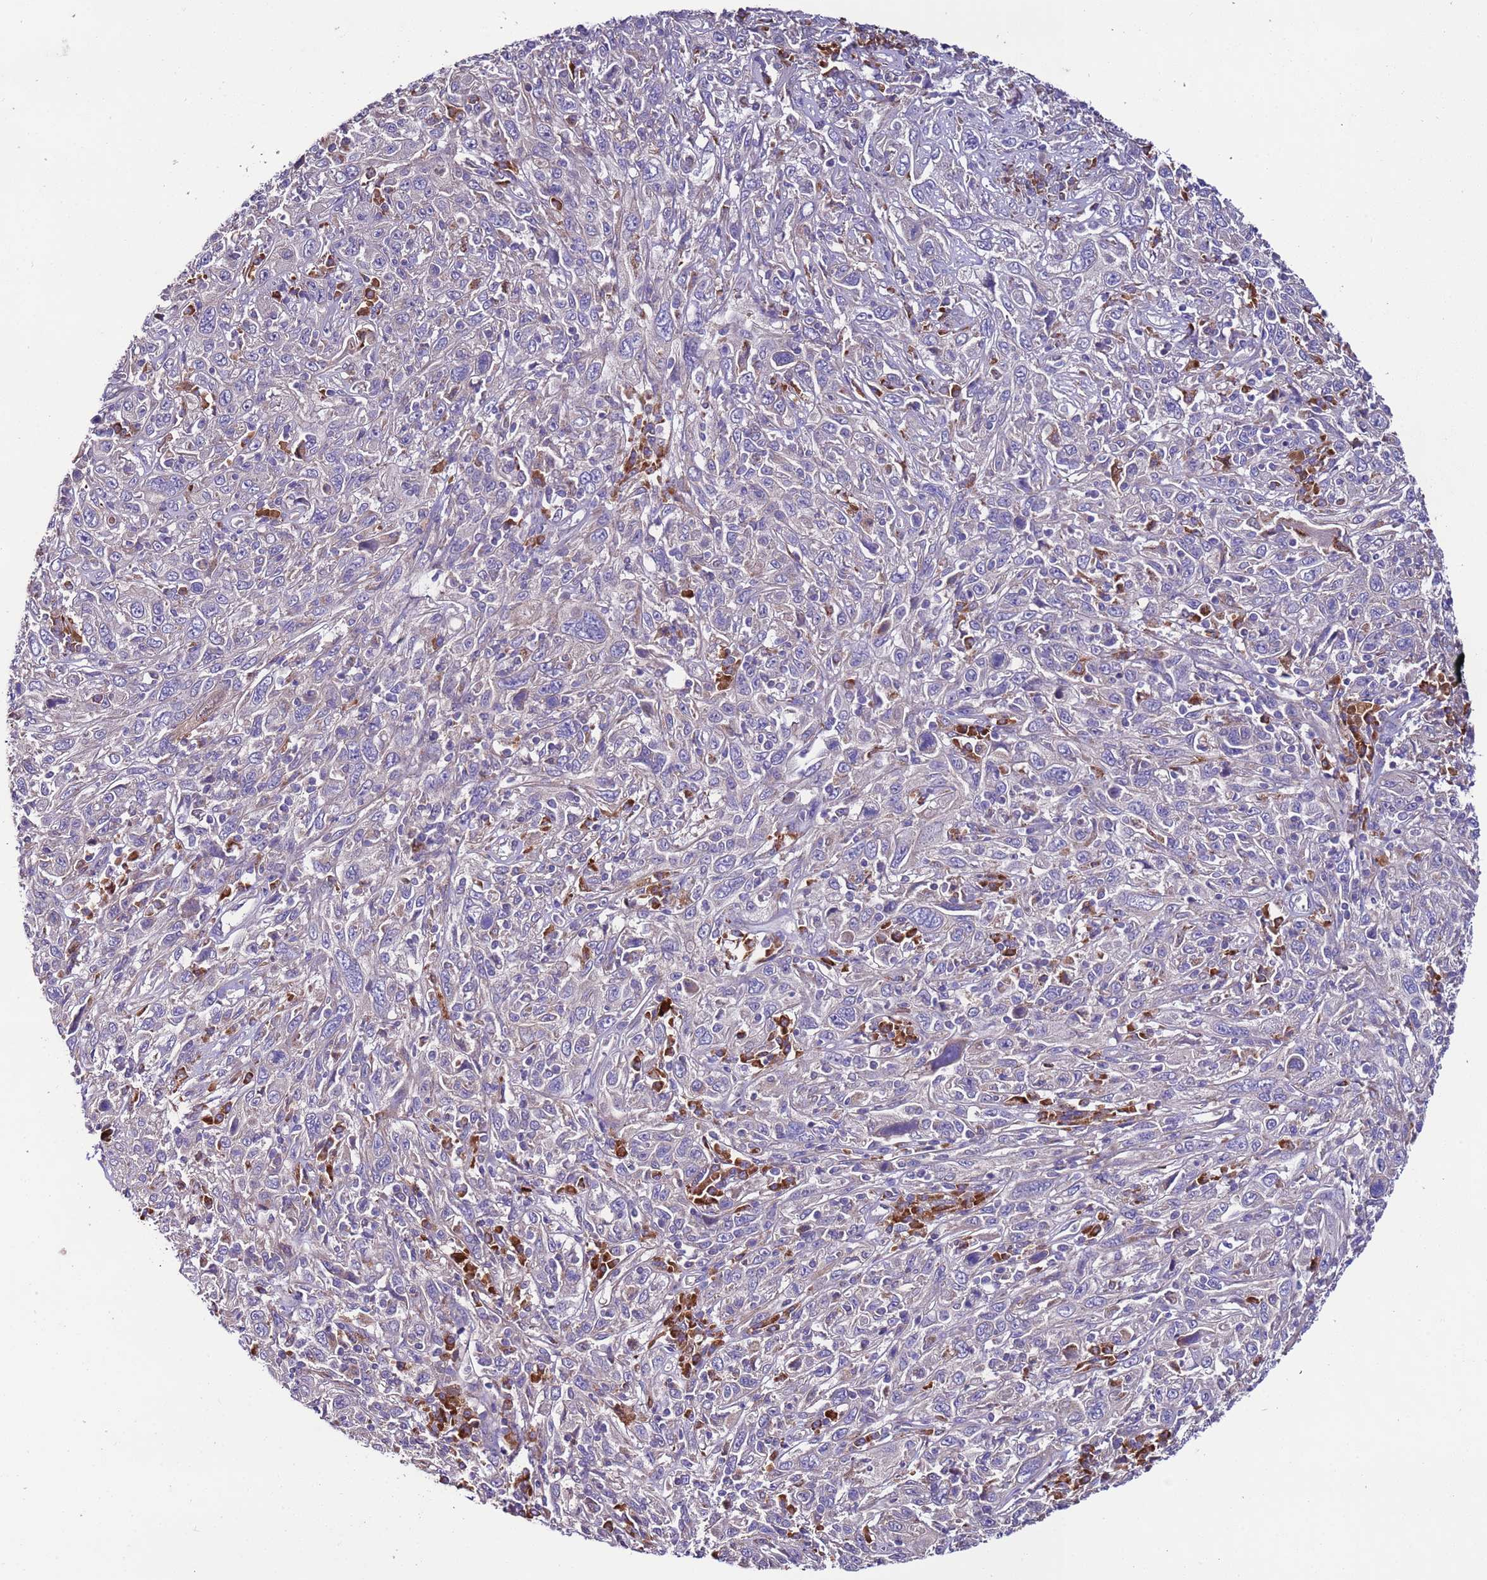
{"staining": {"intensity": "negative", "quantity": "none", "location": "none"}, "tissue": "cervical cancer", "cell_type": "Tumor cells", "image_type": "cancer", "snomed": [{"axis": "morphology", "description": "Squamous cell carcinoma, NOS"}, {"axis": "topography", "description": "Cervix"}], "caption": "DAB (3,3'-diaminobenzidine) immunohistochemical staining of squamous cell carcinoma (cervical) displays no significant positivity in tumor cells.", "gene": "SPCS1", "patient": {"sex": "female", "age": 46}}